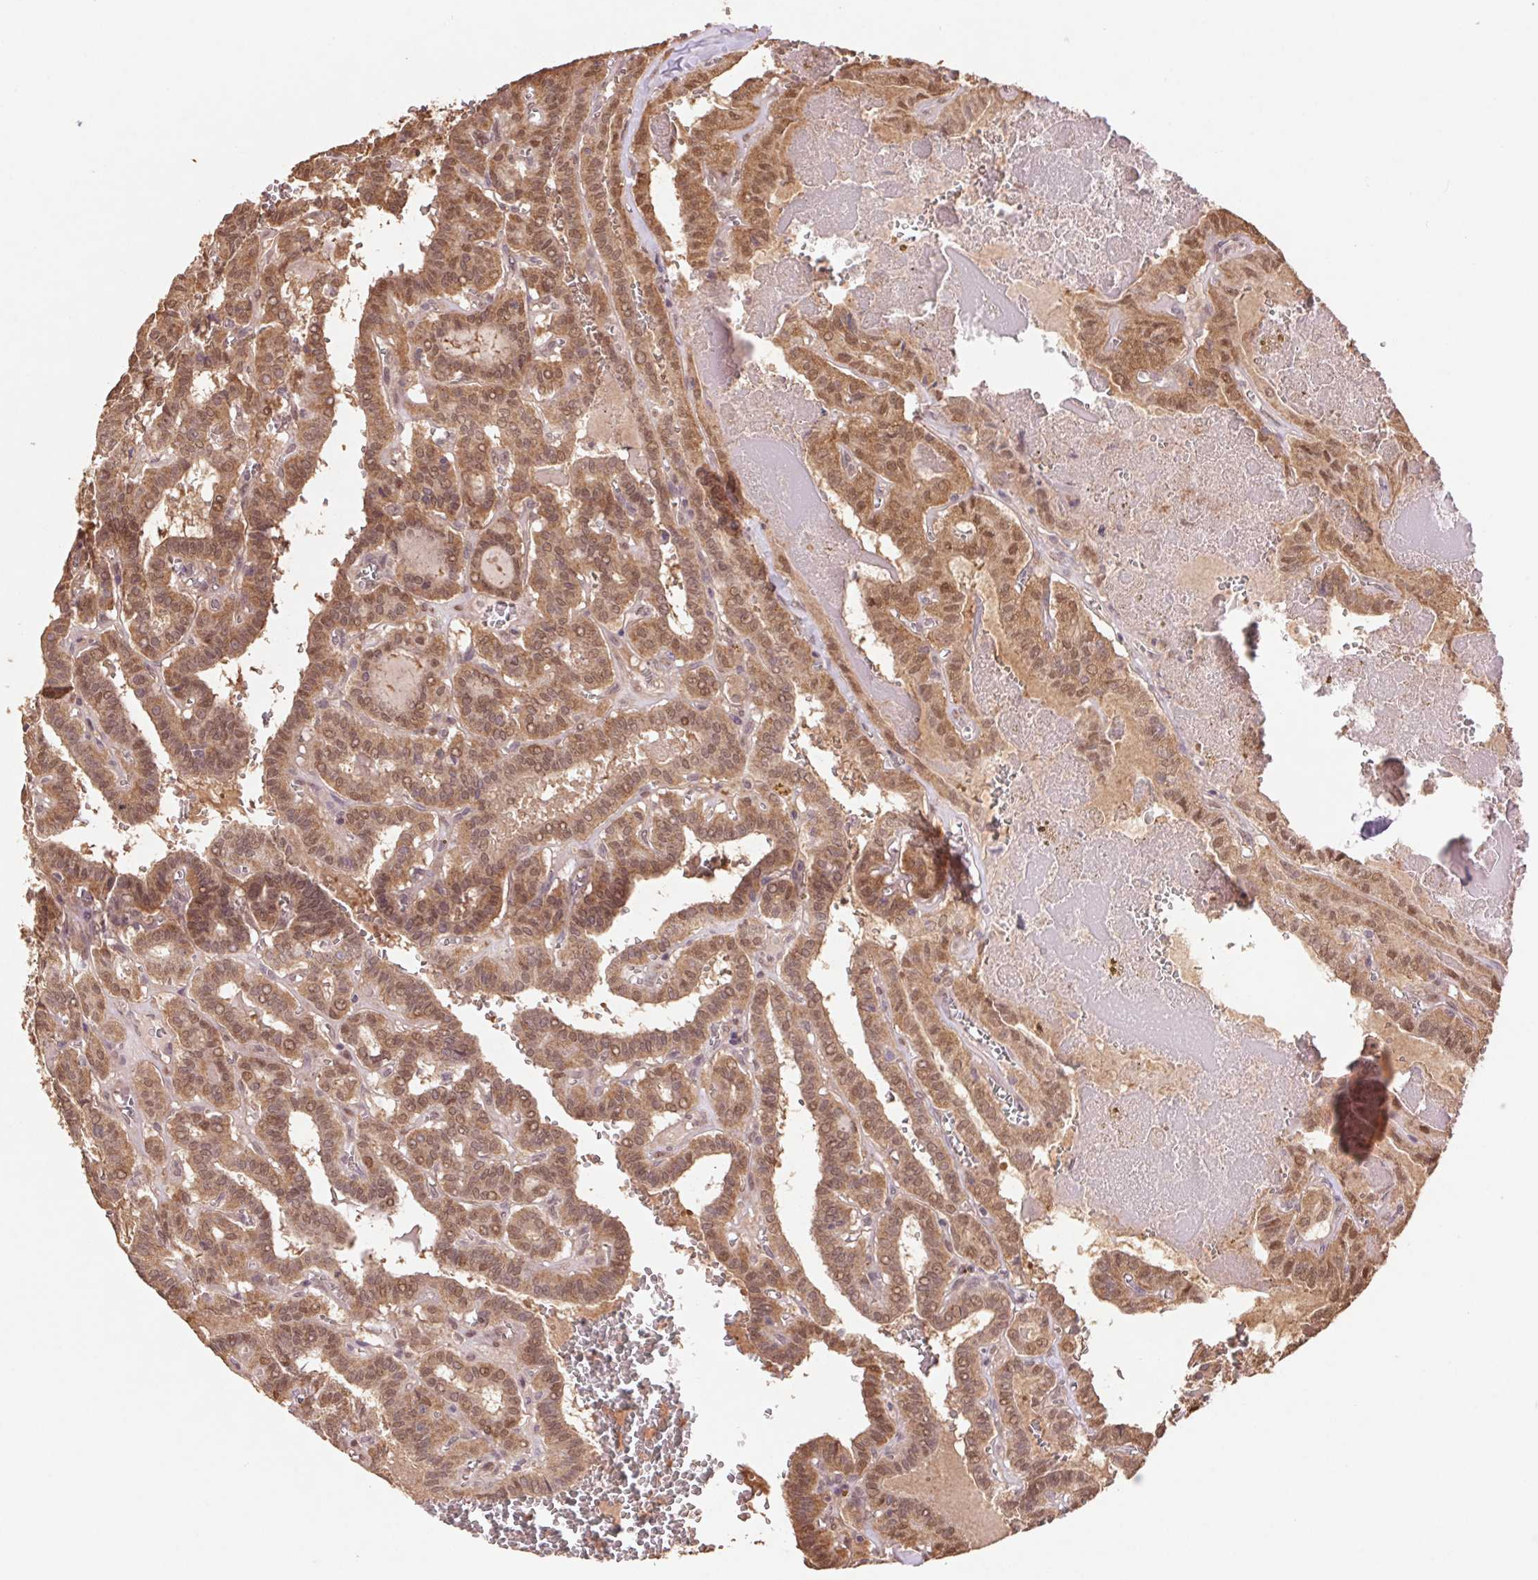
{"staining": {"intensity": "moderate", "quantity": ">75%", "location": "cytoplasmic/membranous,nuclear"}, "tissue": "thyroid cancer", "cell_type": "Tumor cells", "image_type": "cancer", "snomed": [{"axis": "morphology", "description": "Papillary adenocarcinoma, NOS"}, {"axis": "topography", "description": "Thyroid gland"}], "caption": "Human papillary adenocarcinoma (thyroid) stained for a protein (brown) demonstrates moderate cytoplasmic/membranous and nuclear positive expression in about >75% of tumor cells.", "gene": "CUTA", "patient": {"sex": "female", "age": 21}}